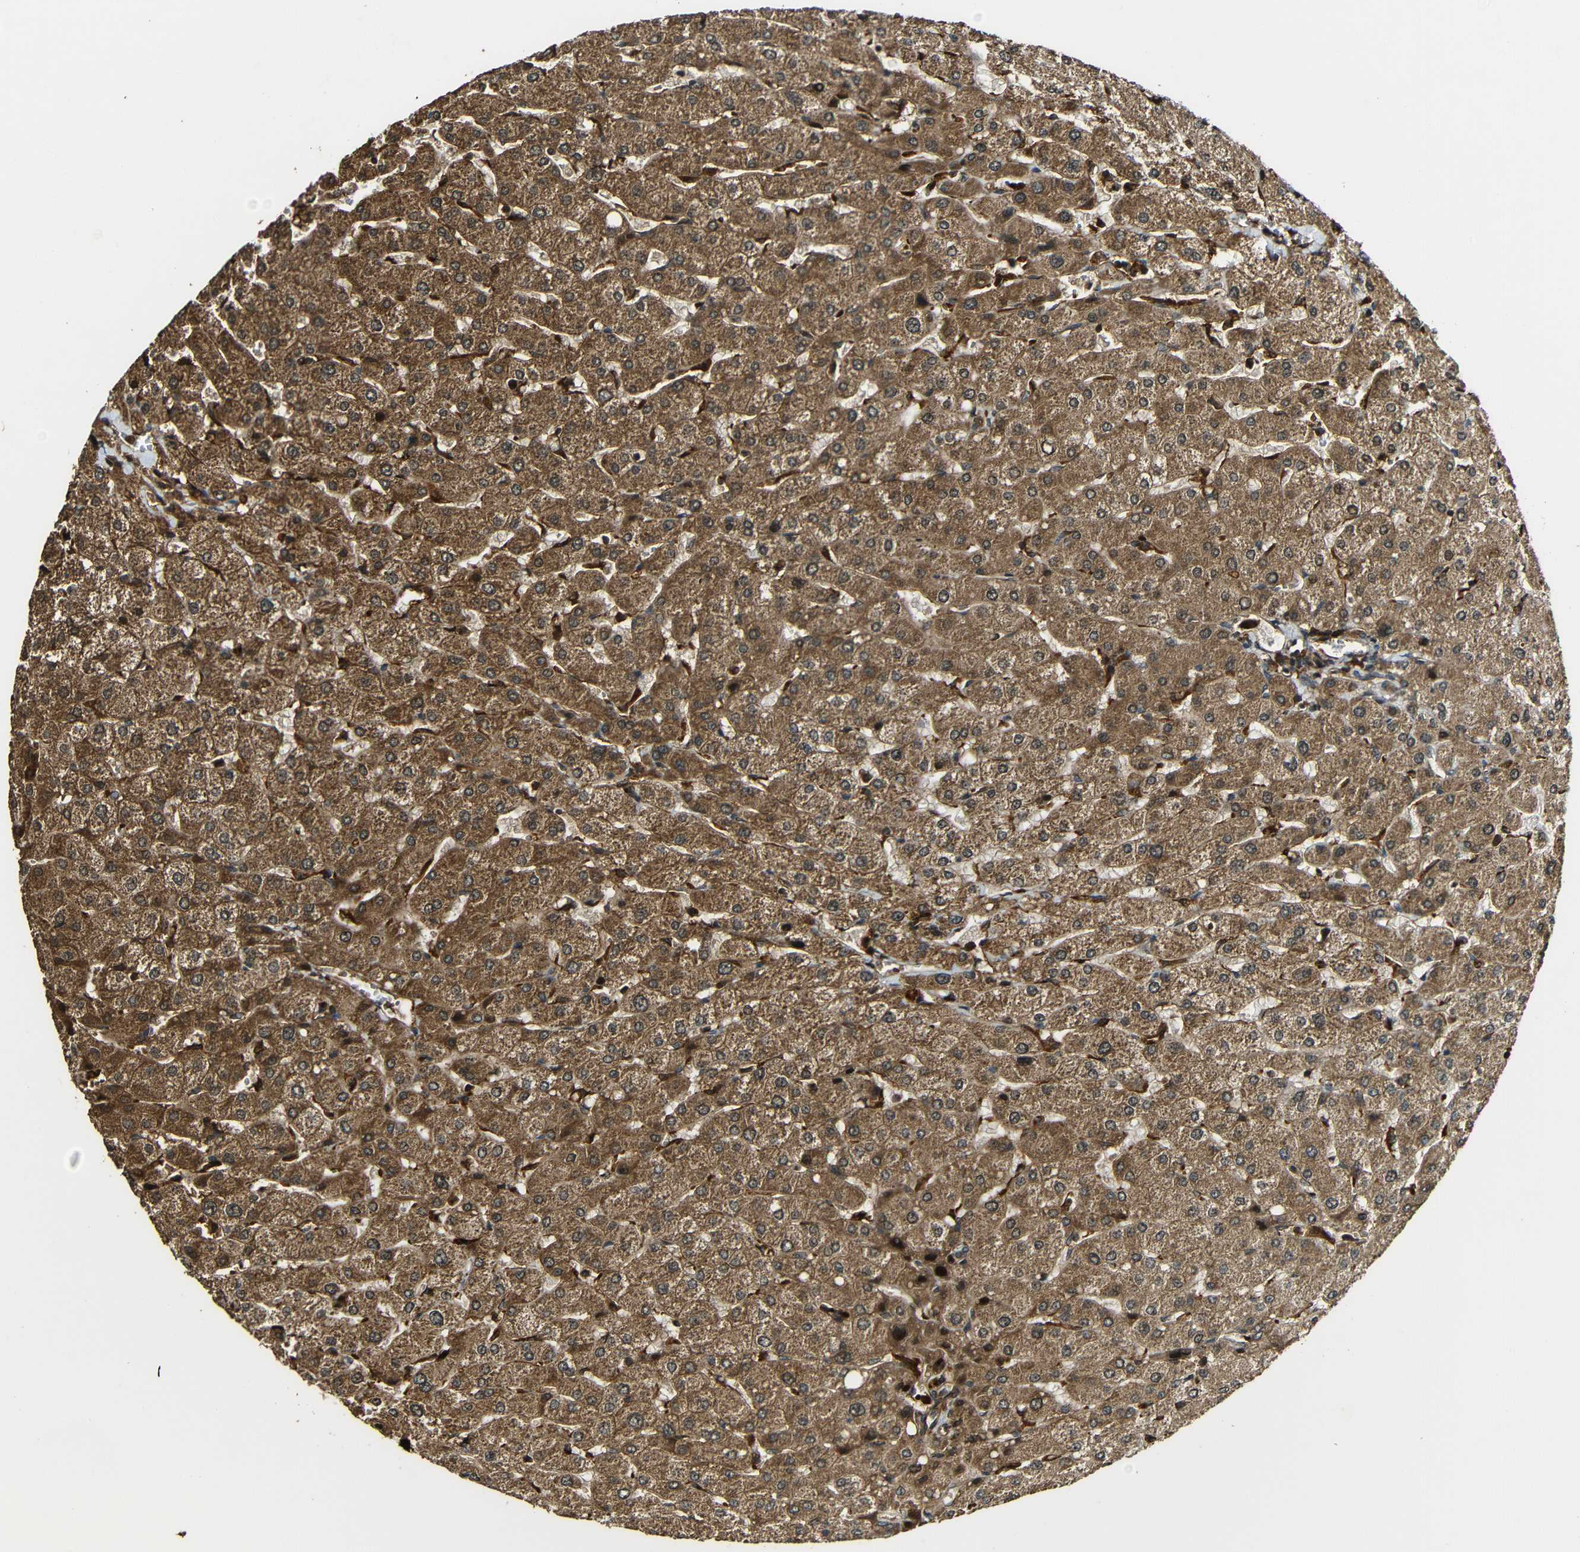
{"staining": {"intensity": "moderate", "quantity": ">75%", "location": "cytoplasmic/membranous"}, "tissue": "liver", "cell_type": "Cholangiocytes", "image_type": "normal", "snomed": [{"axis": "morphology", "description": "Normal tissue, NOS"}, {"axis": "topography", "description": "Liver"}], "caption": "Immunohistochemistry histopathology image of benign liver: human liver stained using IHC reveals medium levels of moderate protein expression localized specifically in the cytoplasmic/membranous of cholangiocytes, appearing as a cytoplasmic/membranous brown color.", "gene": "CASP8", "patient": {"sex": "male", "age": 55}}